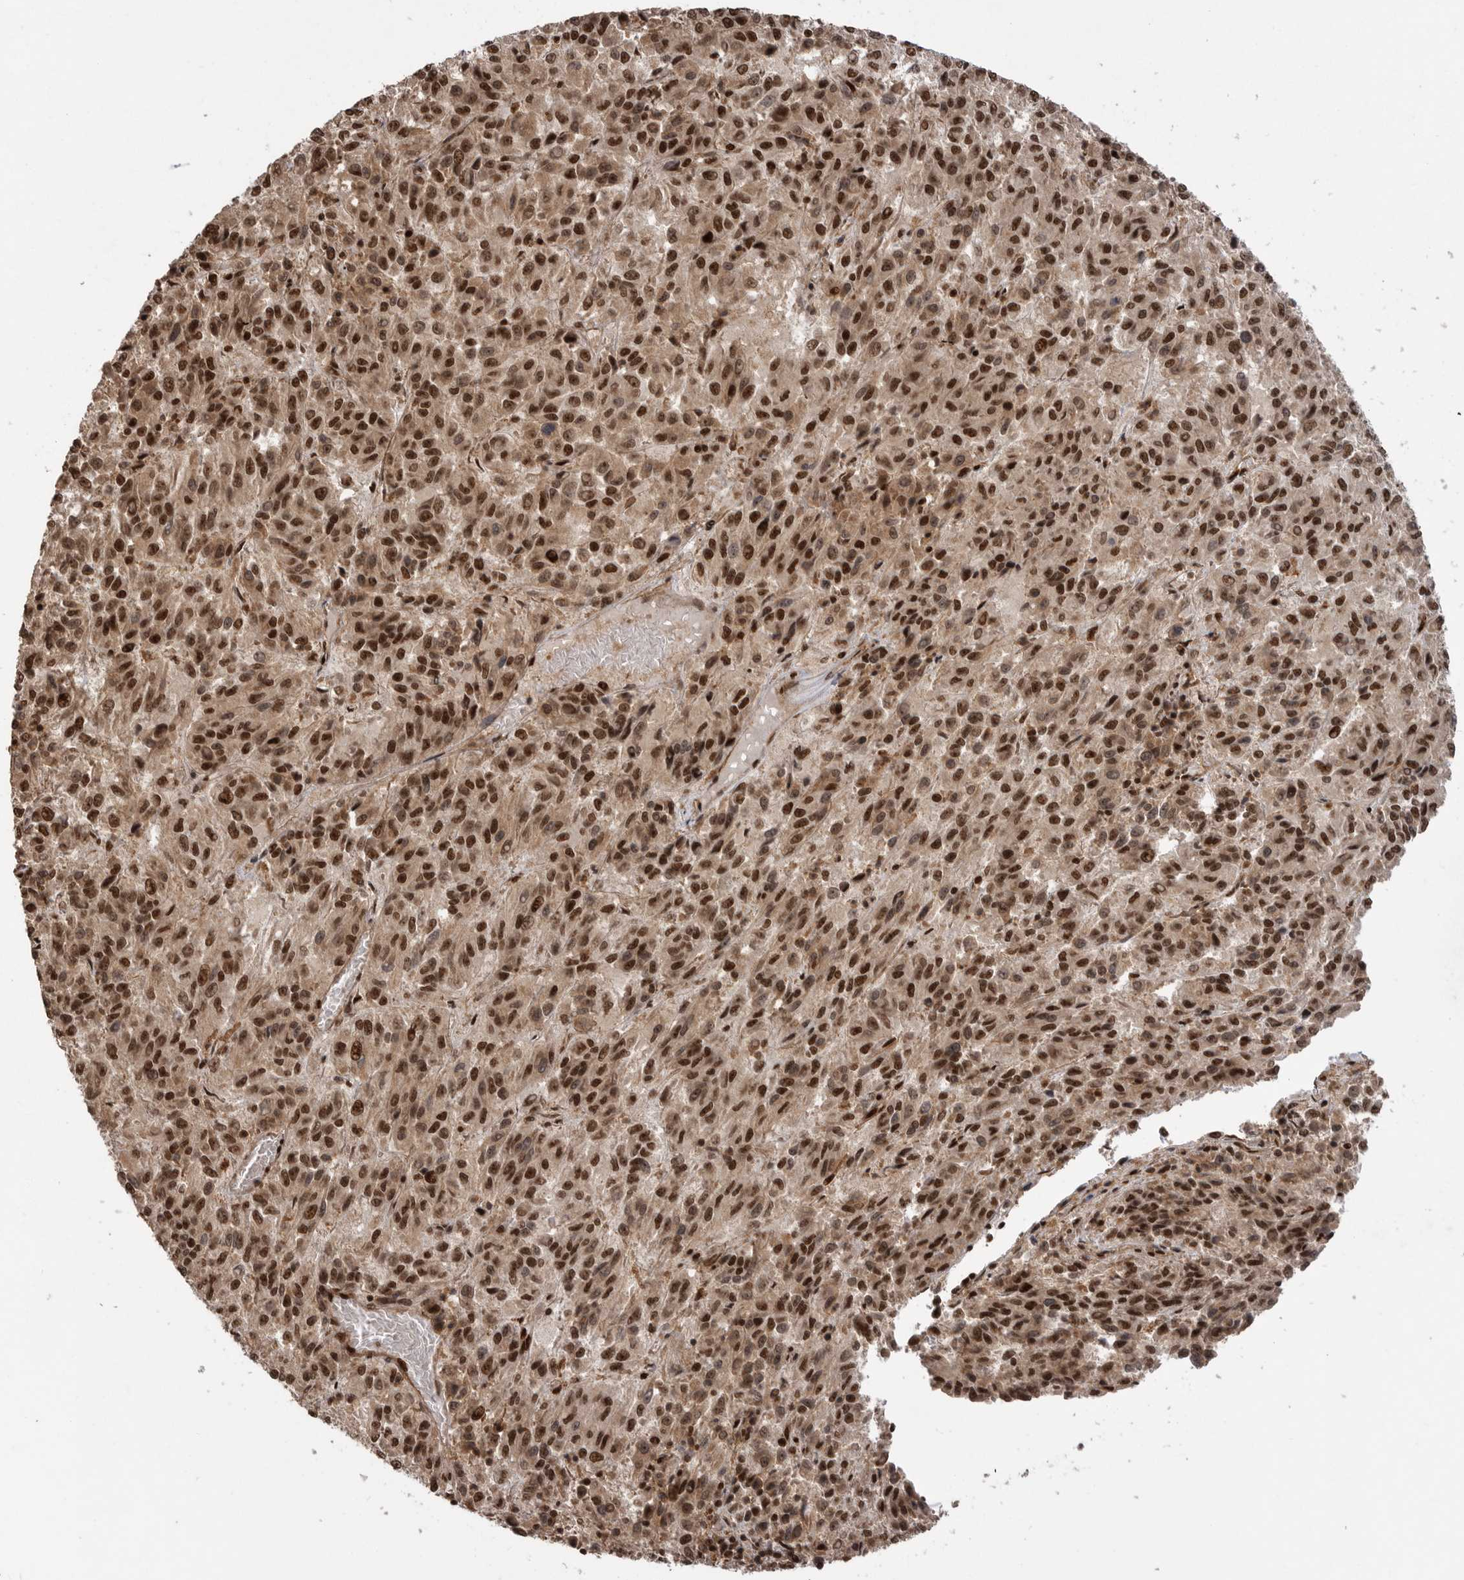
{"staining": {"intensity": "strong", "quantity": ">75%", "location": "nuclear"}, "tissue": "melanoma", "cell_type": "Tumor cells", "image_type": "cancer", "snomed": [{"axis": "morphology", "description": "Malignant melanoma, Metastatic site"}, {"axis": "topography", "description": "Lung"}], "caption": "Immunohistochemistry (DAB (3,3'-diaminobenzidine)) staining of malignant melanoma (metastatic site) displays strong nuclear protein staining in about >75% of tumor cells. (brown staining indicates protein expression, while blue staining denotes nuclei).", "gene": "PPP1R8", "patient": {"sex": "male", "age": 64}}